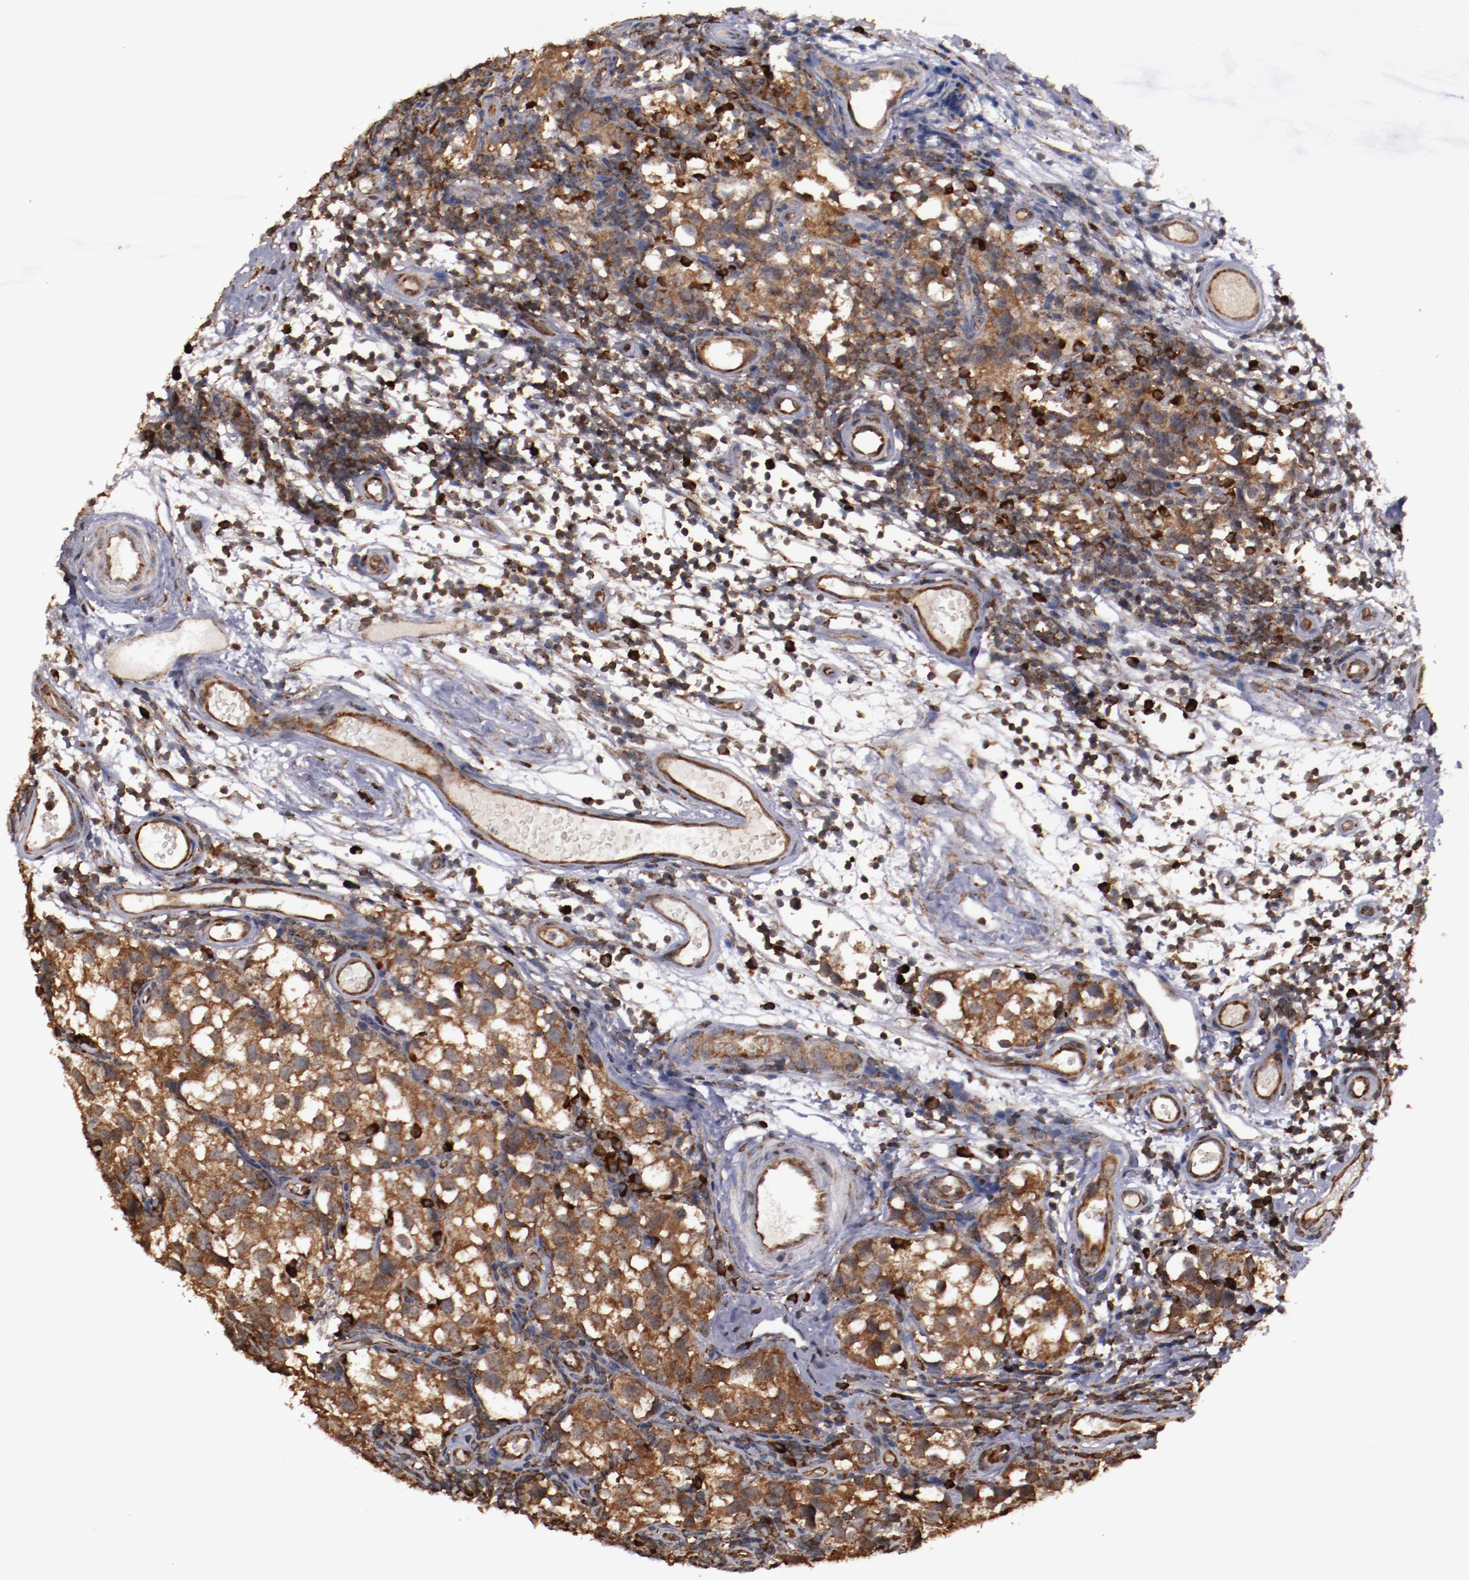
{"staining": {"intensity": "strong", "quantity": ">75%", "location": "cytoplasmic/membranous"}, "tissue": "testis cancer", "cell_type": "Tumor cells", "image_type": "cancer", "snomed": [{"axis": "morphology", "description": "Seminoma, NOS"}, {"axis": "topography", "description": "Testis"}], "caption": "Testis seminoma tissue reveals strong cytoplasmic/membranous staining in approximately >75% of tumor cells", "gene": "RPS4Y1", "patient": {"sex": "male", "age": 39}}